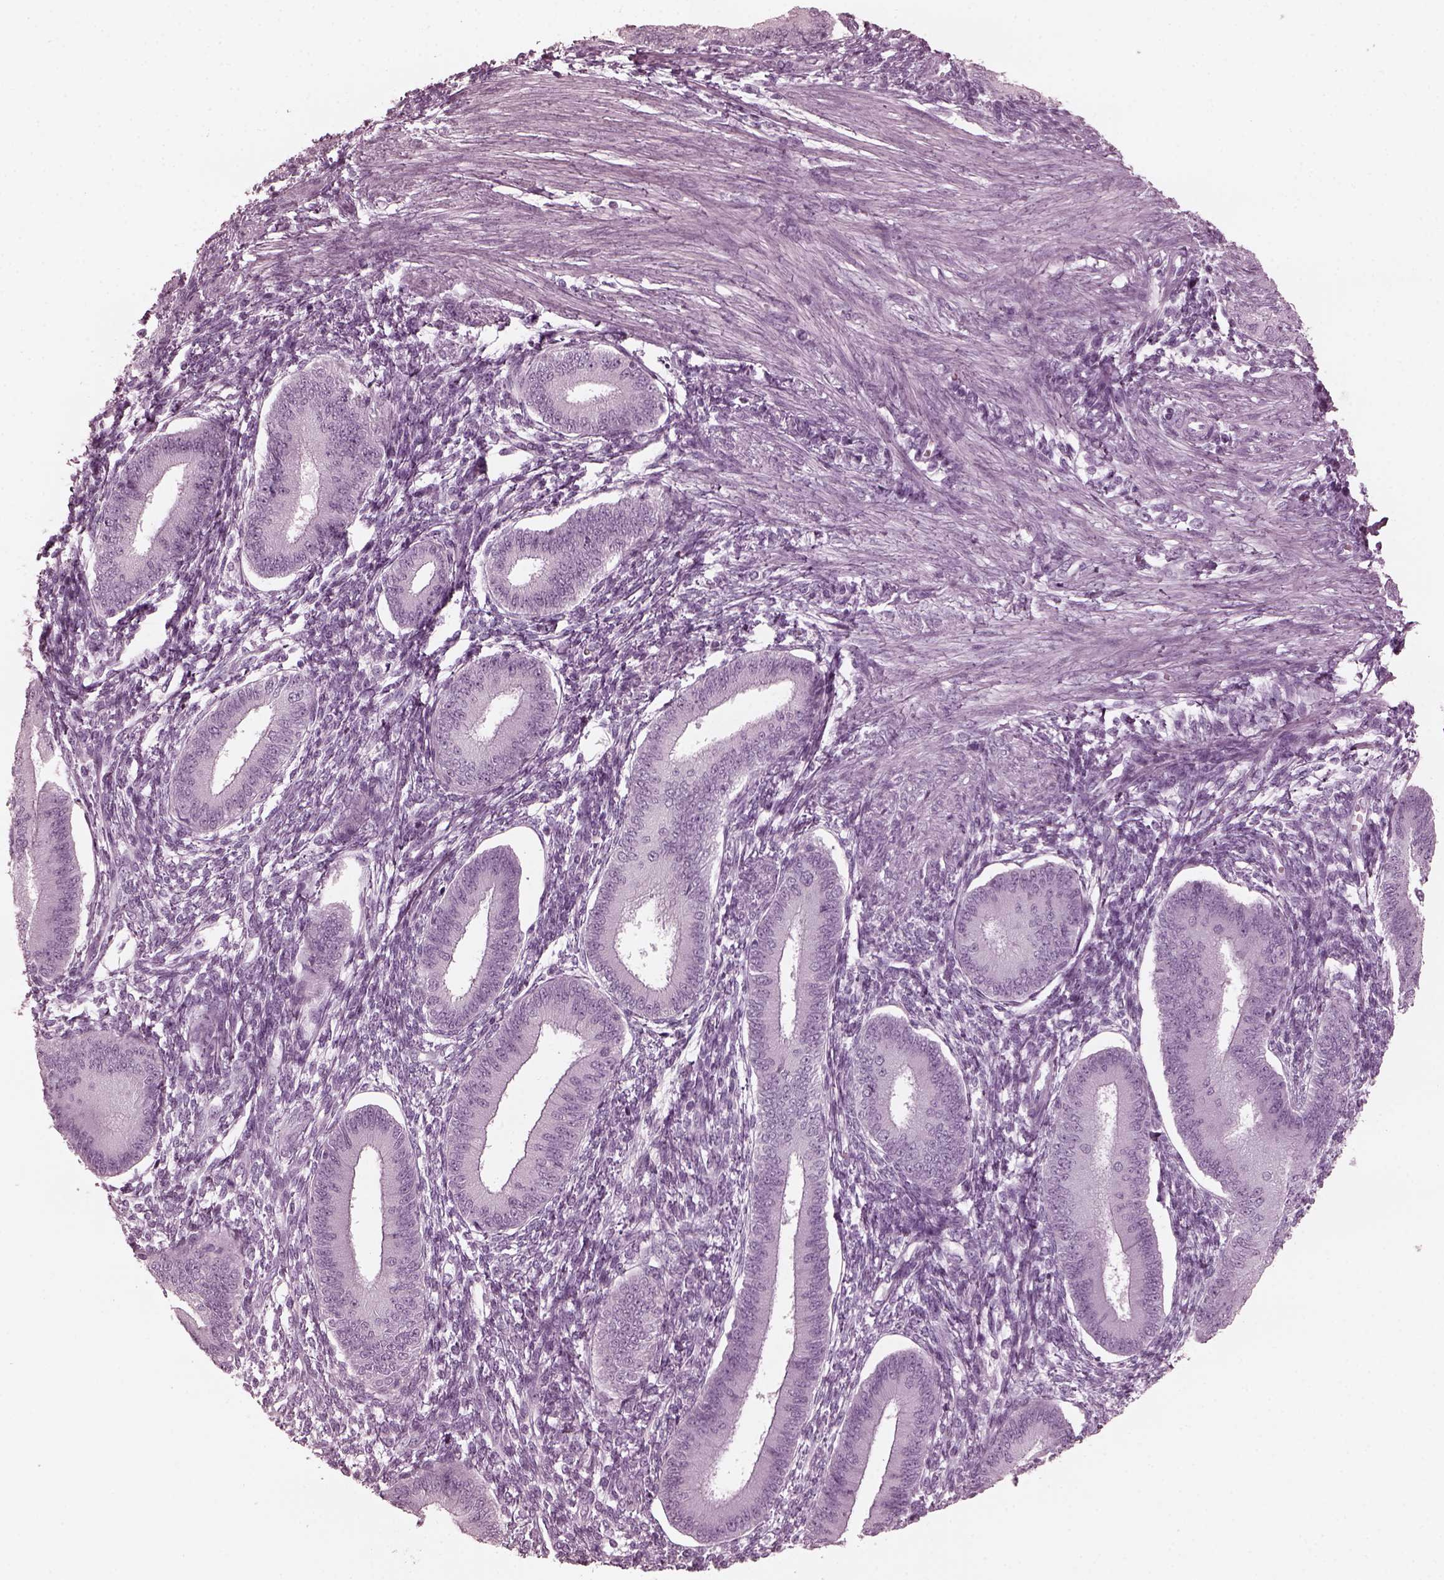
{"staining": {"intensity": "negative", "quantity": "none", "location": "none"}, "tissue": "endometrium", "cell_type": "Cells in endometrial stroma", "image_type": "normal", "snomed": [{"axis": "morphology", "description": "Normal tissue, NOS"}, {"axis": "topography", "description": "Endometrium"}], "caption": "High power microscopy micrograph of an immunohistochemistry image of benign endometrium, revealing no significant positivity in cells in endometrial stroma.", "gene": "GRM6", "patient": {"sex": "female", "age": 39}}